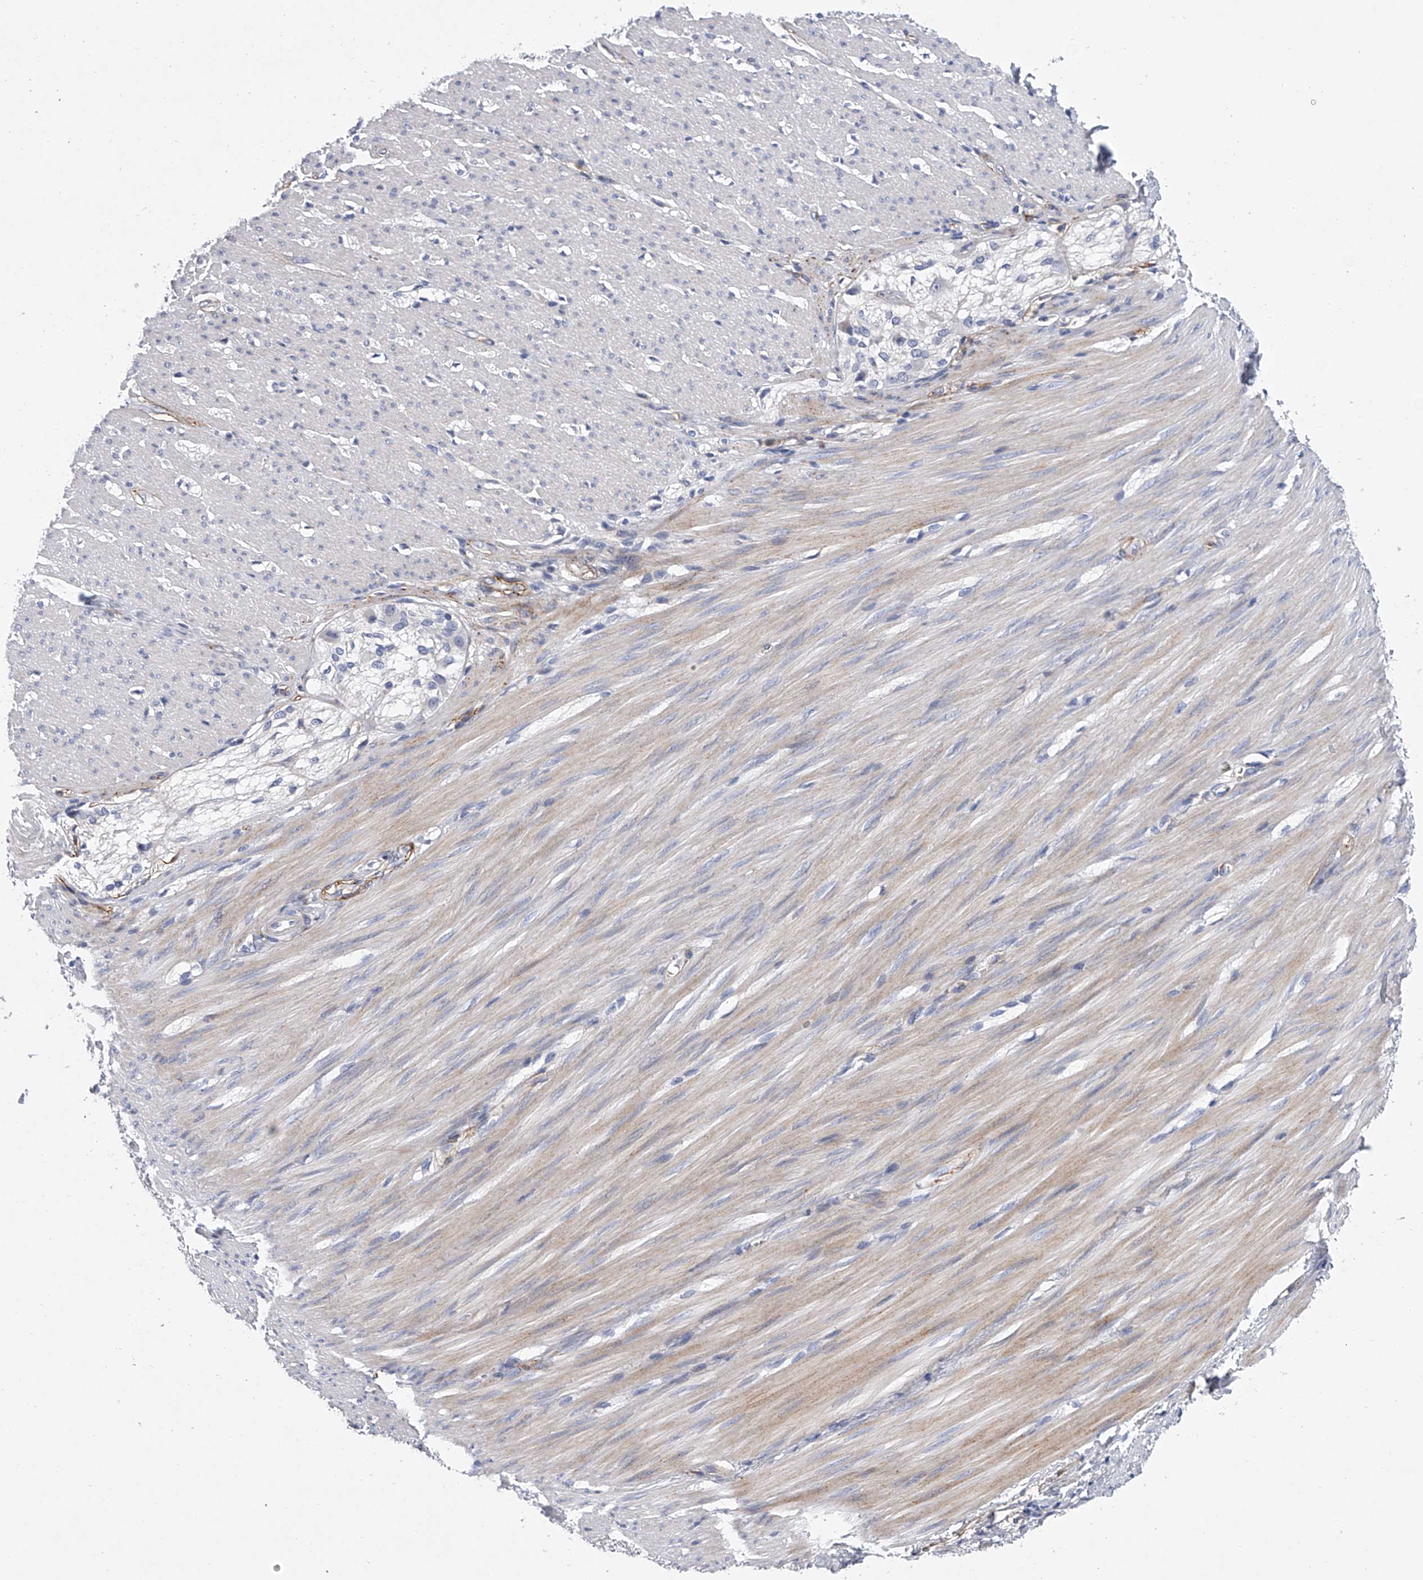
{"staining": {"intensity": "weak", "quantity": "25%-75%", "location": "cytoplasmic/membranous"}, "tissue": "smooth muscle", "cell_type": "Smooth muscle cells", "image_type": "normal", "snomed": [{"axis": "morphology", "description": "Normal tissue, NOS"}, {"axis": "morphology", "description": "Adenocarcinoma, NOS"}, {"axis": "topography", "description": "Colon"}, {"axis": "topography", "description": "Peripheral nerve tissue"}], "caption": "Weak cytoplasmic/membranous staining for a protein is identified in approximately 25%-75% of smooth muscle cells of normal smooth muscle using immunohistochemistry (IHC).", "gene": "ALG14", "patient": {"sex": "male", "age": 14}}